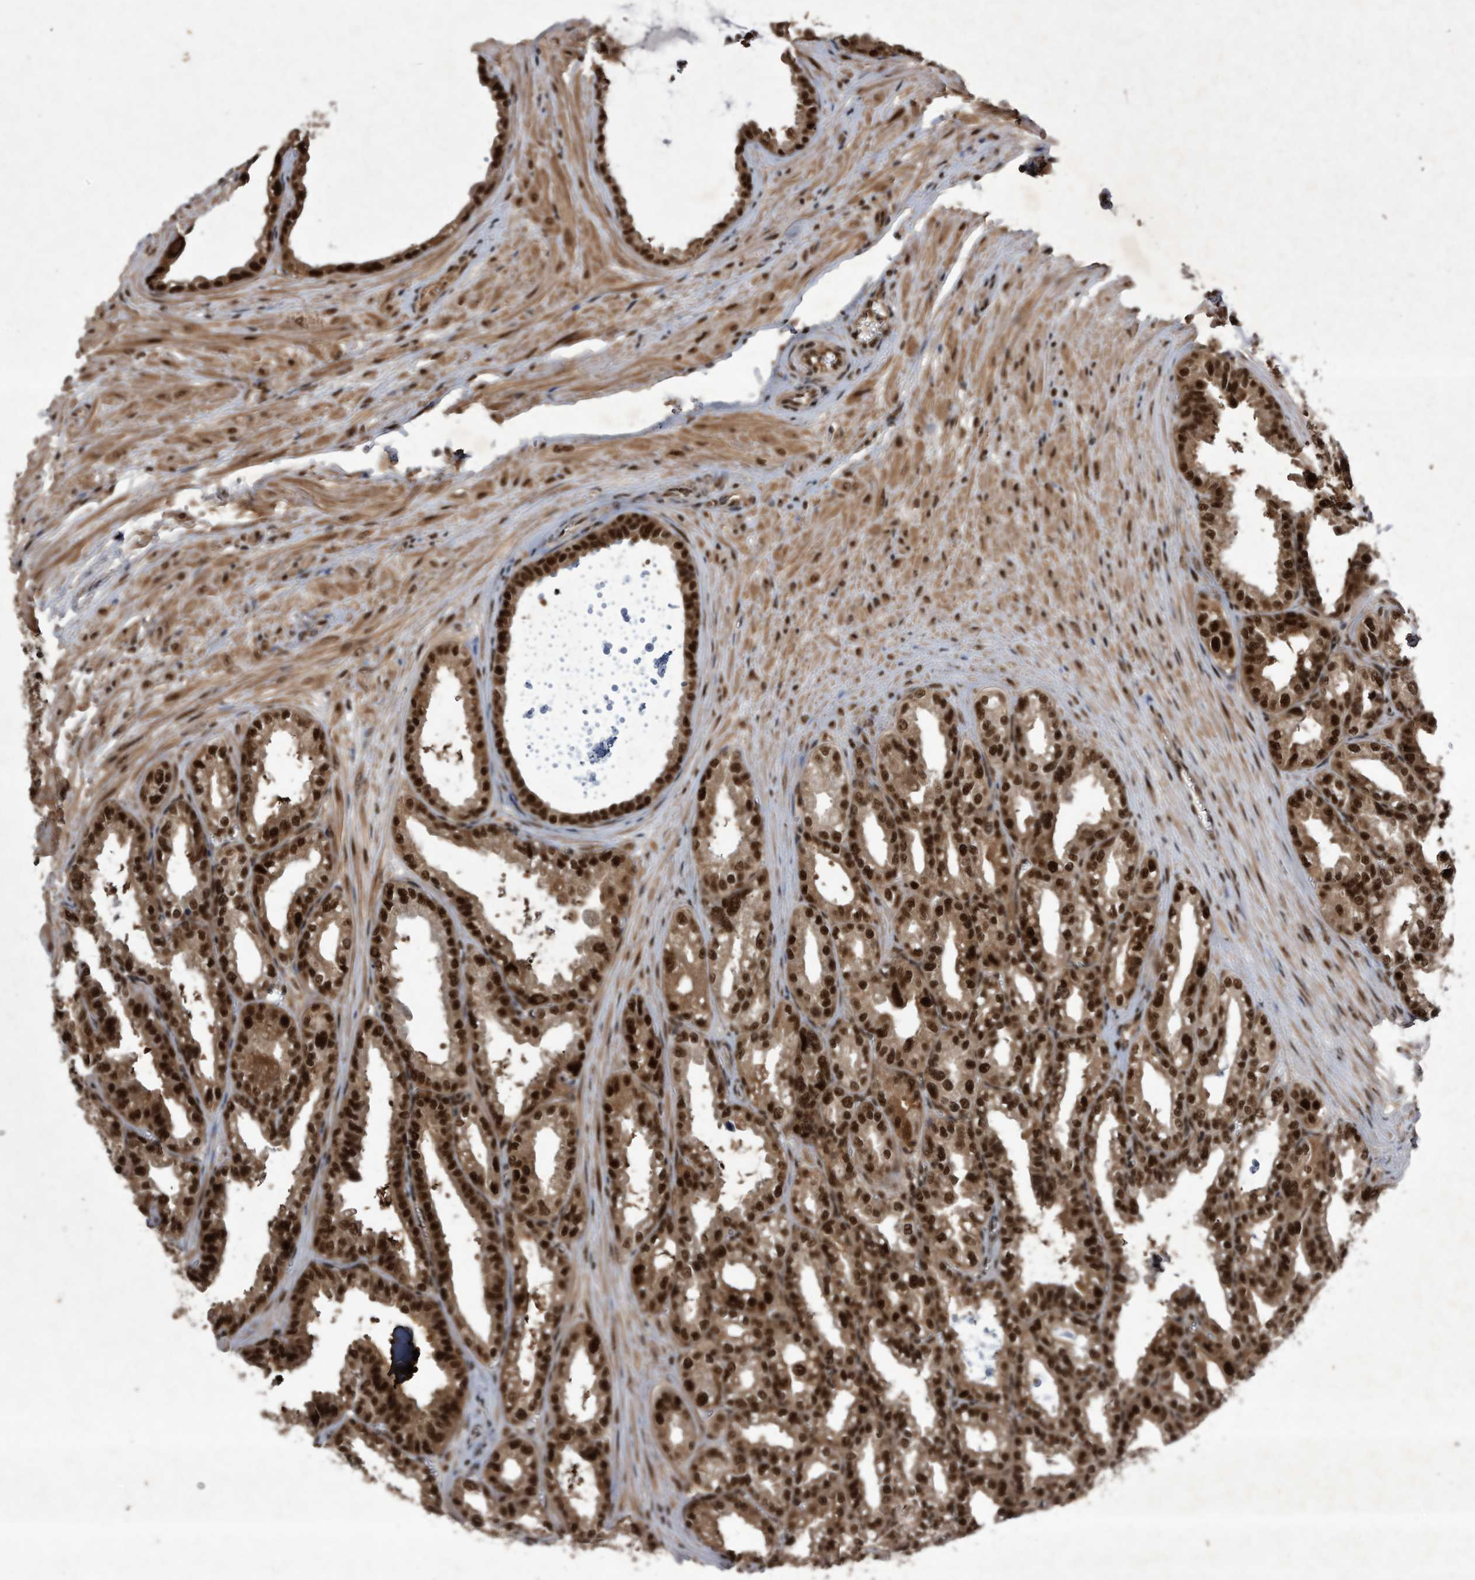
{"staining": {"intensity": "strong", "quantity": ">75%", "location": "cytoplasmic/membranous,nuclear"}, "tissue": "seminal vesicle", "cell_type": "Glandular cells", "image_type": "normal", "snomed": [{"axis": "morphology", "description": "Normal tissue, NOS"}, {"axis": "topography", "description": "Prostate"}, {"axis": "topography", "description": "Seminal veicle"}], "caption": "Immunohistochemical staining of benign human seminal vesicle exhibits high levels of strong cytoplasmic/membranous,nuclear positivity in about >75% of glandular cells. (Stains: DAB in brown, nuclei in blue, Microscopy: brightfield microscopy at high magnification).", "gene": "RAD23B", "patient": {"sex": "male", "age": 51}}